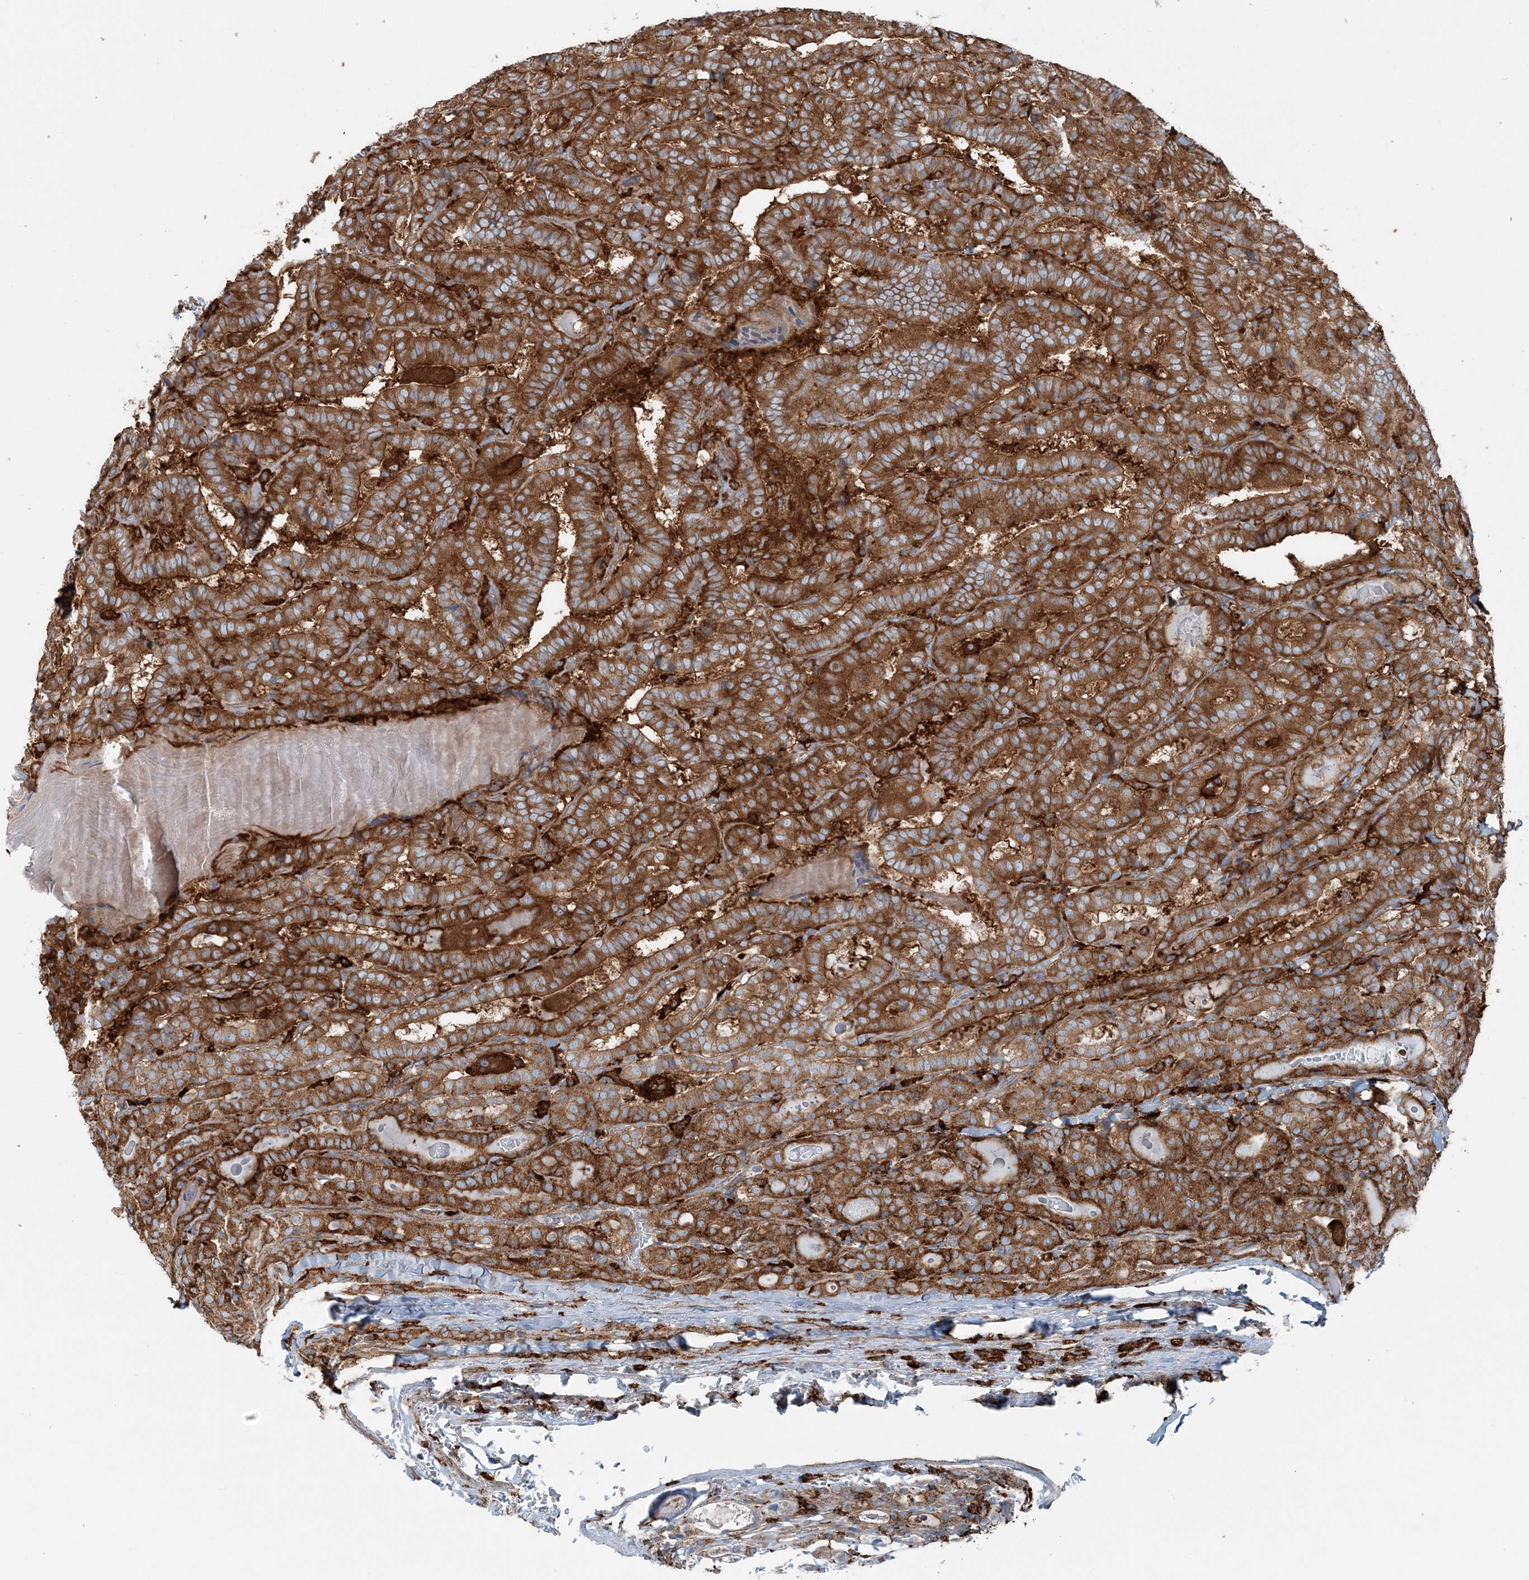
{"staining": {"intensity": "strong", "quantity": ">75%", "location": "cytoplasmic/membranous"}, "tissue": "thyroid cancer", "cell_type": "Tumor cells", "image_type": "cancer", "snomed": [{"axis": "morphology", "description": "Papillary adenocarcinoma, NOS"}, {"axis": "topography", "description": "Thyroid gland"}], "caption": "Thyroid papillary adenocarcinoma tissue exhibits strong cytoplasmic/membranous staining in approximately >75% of tumor cells, visualized by immunohistochemistry.", "gene": "SNX2", "patient": {"sex": "female", "age": 72}}